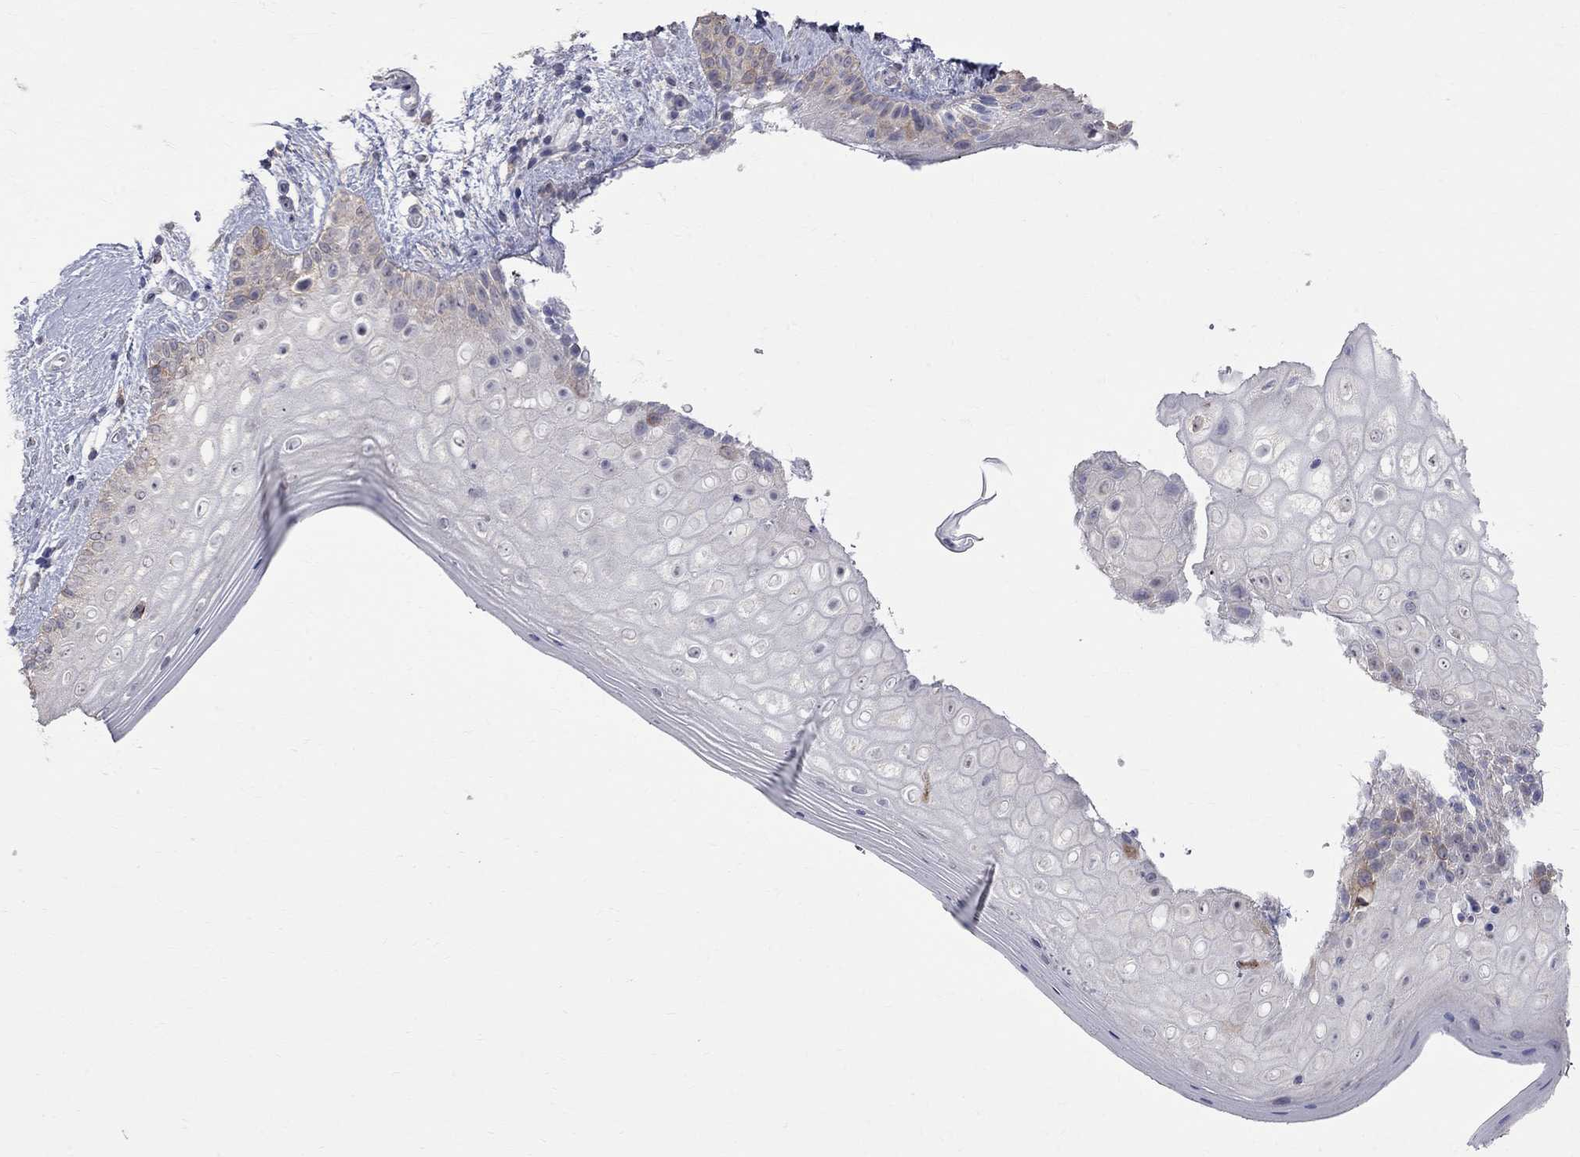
{"staining": {"intensity": "weak", "quantity": "<25%", "location": "cytoplasmic/membranous"}, "tissue": "vagina", "cell_type": "Squamous epithelial cells", "image_type": "normal", "snomed": [{"axis": "morphology", "description": "Normal tissue, NOS"}, {"axis": "topography", "description": "Vagina"}], "caption": "Immunohistochemical staining of normal vagina displays no significant expression in squamous epithelial cells. (Immunohistochemistry (ihc), brightfield microscopy, high magnification).", "gene": "CKAP2", "patient": {"sex": "female", "age": 47}}